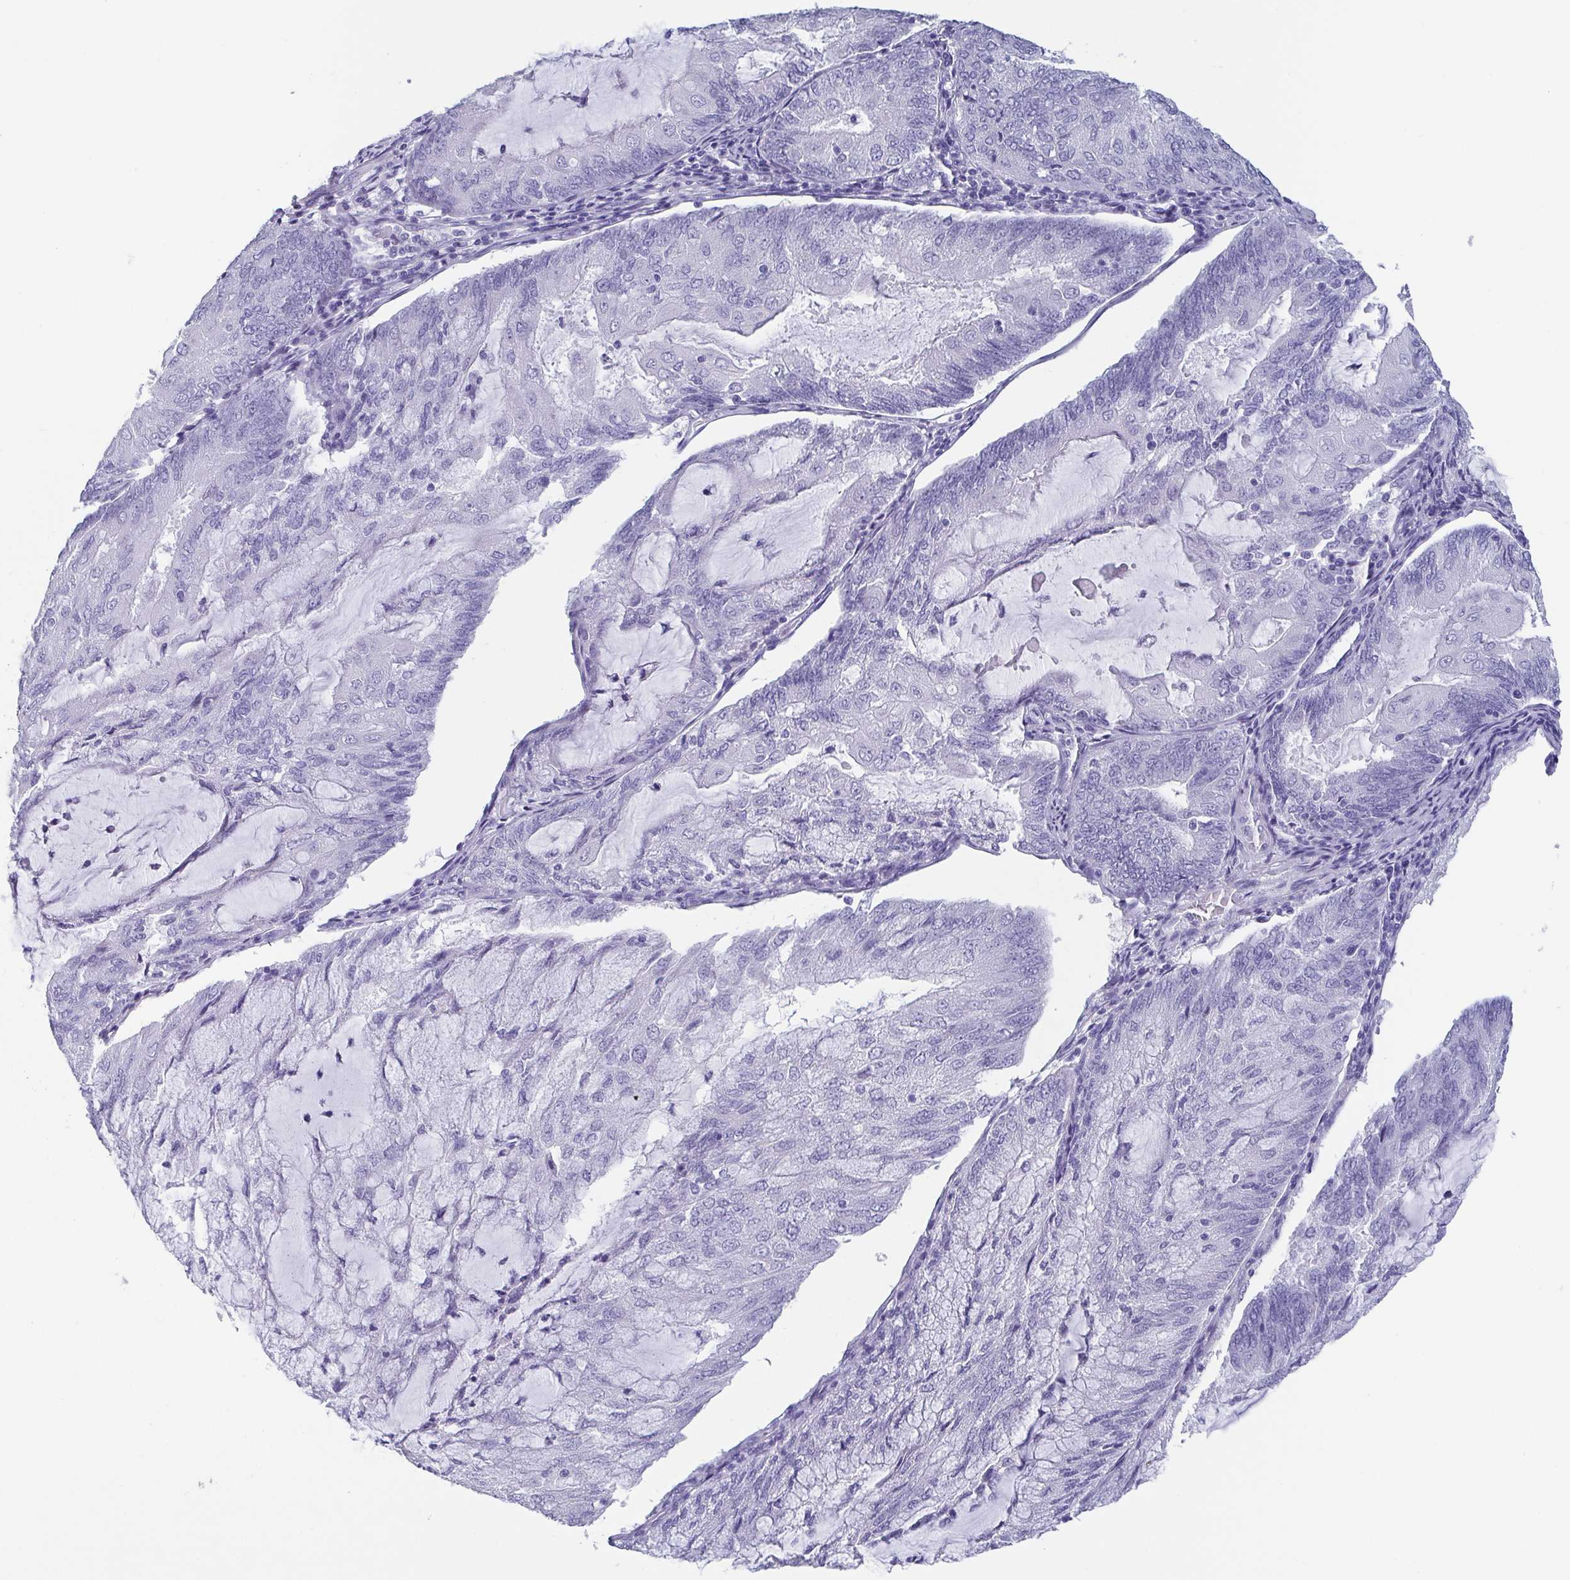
{"staining": {"intensity": "negative", "quantity": "none", "location": "none"}, "tissue": "endometrial cancer", "cell_type": "Tumor cells", "image_type": "cancer", "snomed": [{"axis": "morphology", "description": "Adenocarcinoma, NOS"}, {"axis": "topography", "description": "Endometrium"}], "caption": "High magnification brightfield microscopy of endometrial adenocarcinoma stained with DAB (3,3'-diaminobenzidine) (brown) and counterstained with hematoxylin (blue): tumor cells show no significant positivity.", "gene": "SCGN", "patient": {"sex": "female", "age": 81}}